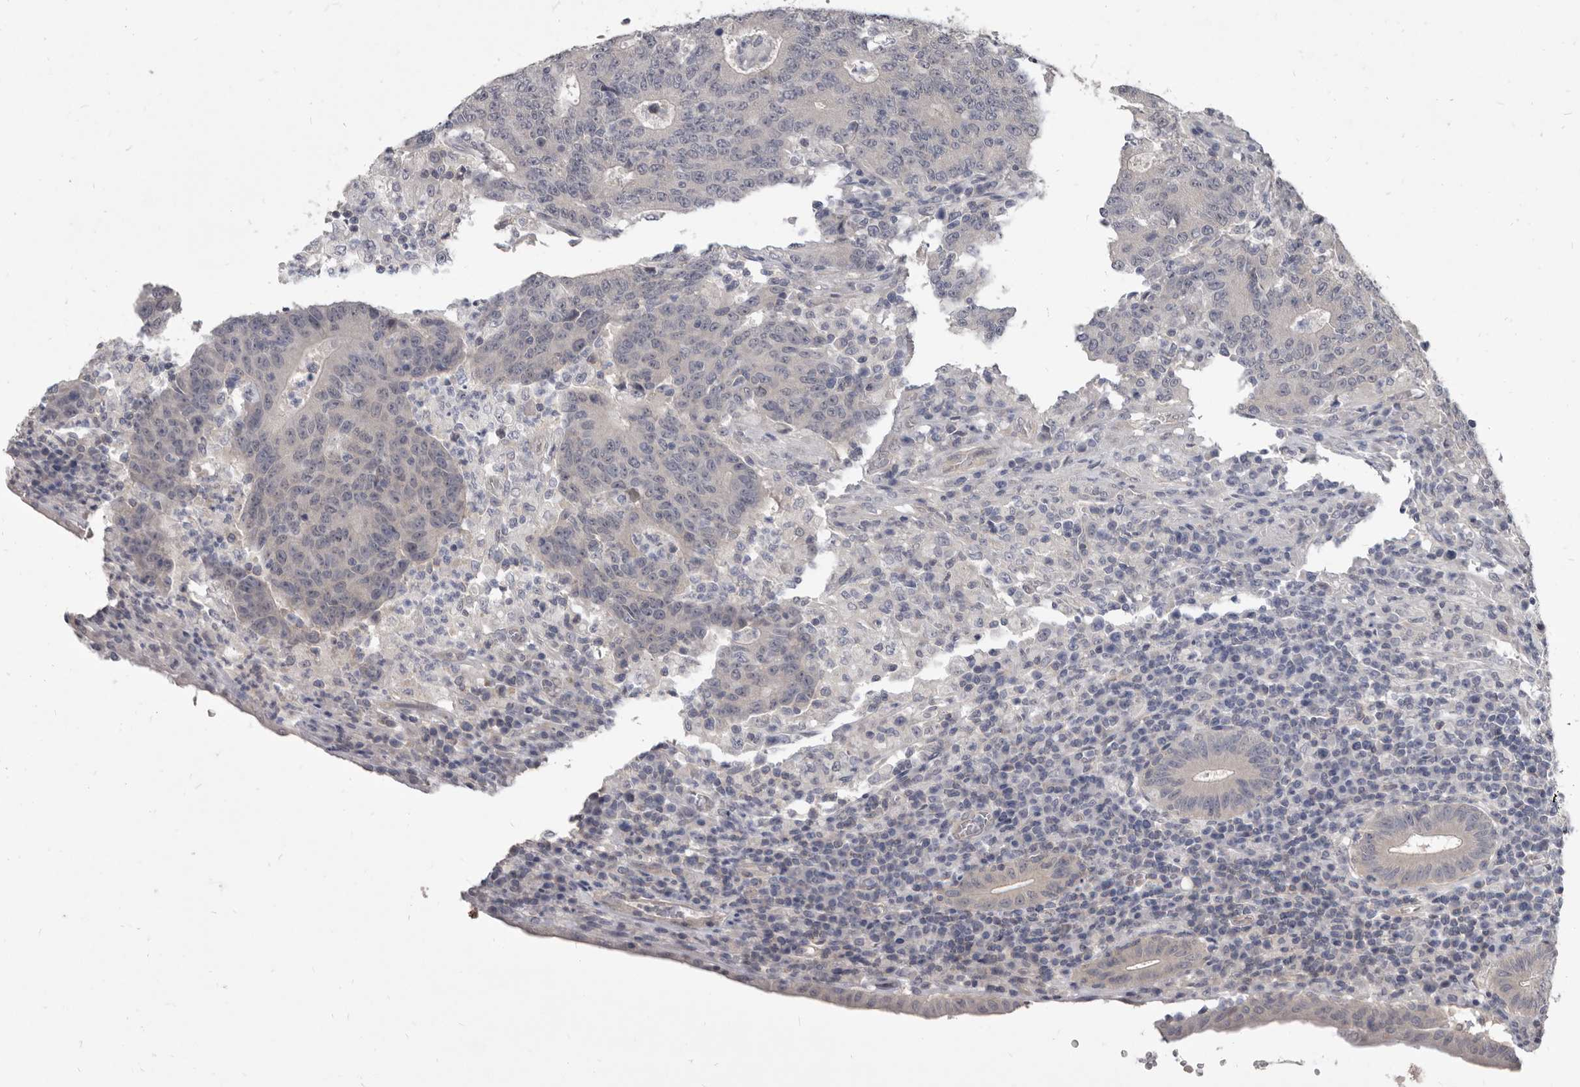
{"staining": {"intensity": "negative", "quantity": "none", "location": "none"}, "tissue": "colorectal cancer", "cell_type": "Tumor cells", "image_type": "cancer", "snomed": [{"axis": "morphology", "description": "Adenocarcinoma, NOS"}, {"axis": "topography", "description": "Colon"}], "caption": "Tumor cells are negative for brown protein staining in adenocarcinoma (colorectal). (DAB (3,3'-diaminobenzidine) immunohistochemistry (IHC), high magnification).", "gene": "GSK3B", "patient": {"sex": "female", "age": 75}}